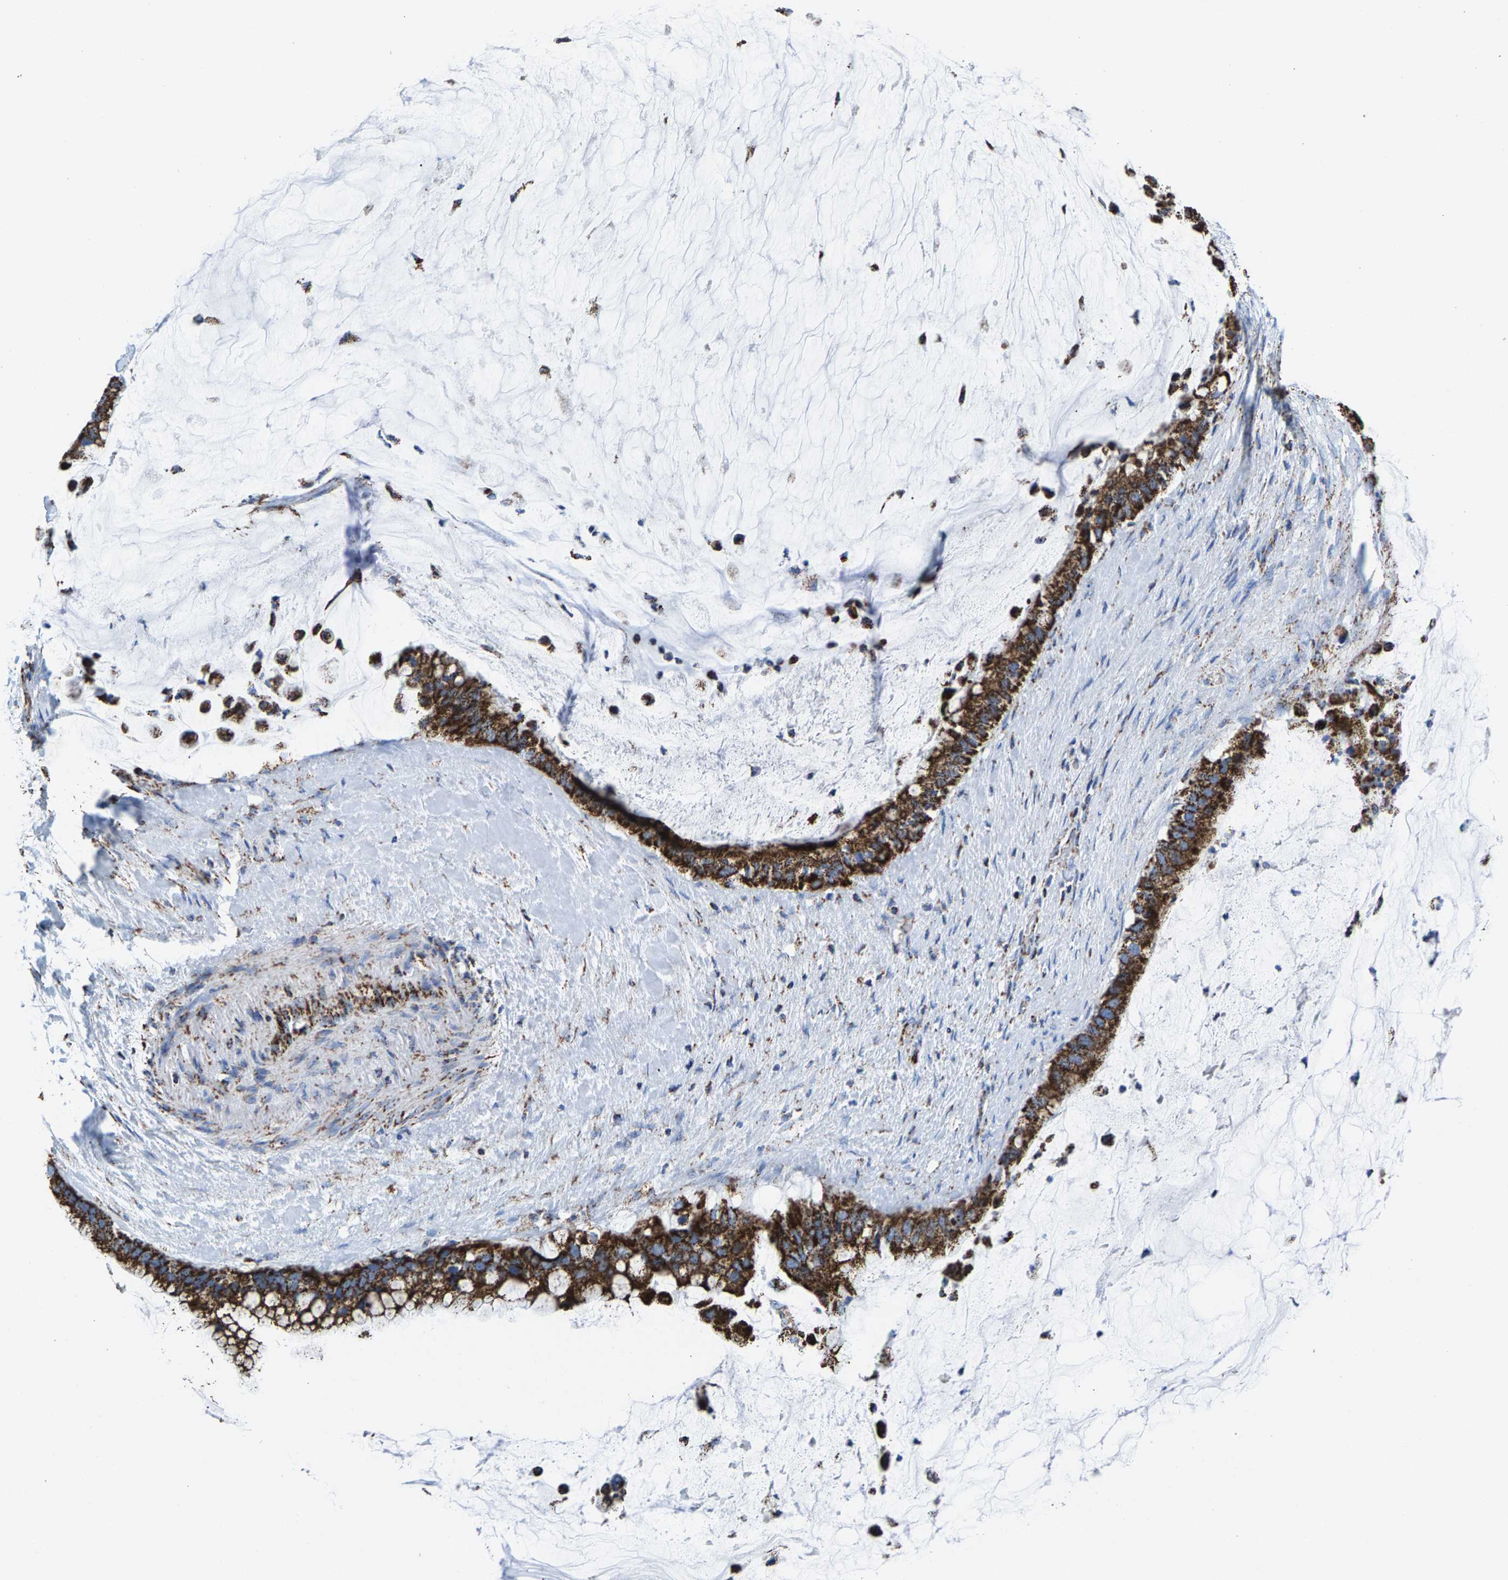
{"staining": {"intensity": "strong", "quantity": ">75%", "location": "cytoplasmic/membranous"}, "tissue": "pancreatic cancer", "cell_type": "Tumor cells", "image_type": "cancer", "snomed": [{"axis": "morphology", "description": "Adenocarcinoma, NOS"}, {"axis": "topography", "description": "Pancreas"}], "caption": "Pancreatic adenocarcinoma was stained to show a protein in brown. There is high levels of strong cytoplasmic/membranous positivity in approximately >75% of tumor cells.", "gene": "ECHS1", "patient": {"sex": "male", "age": 41}}